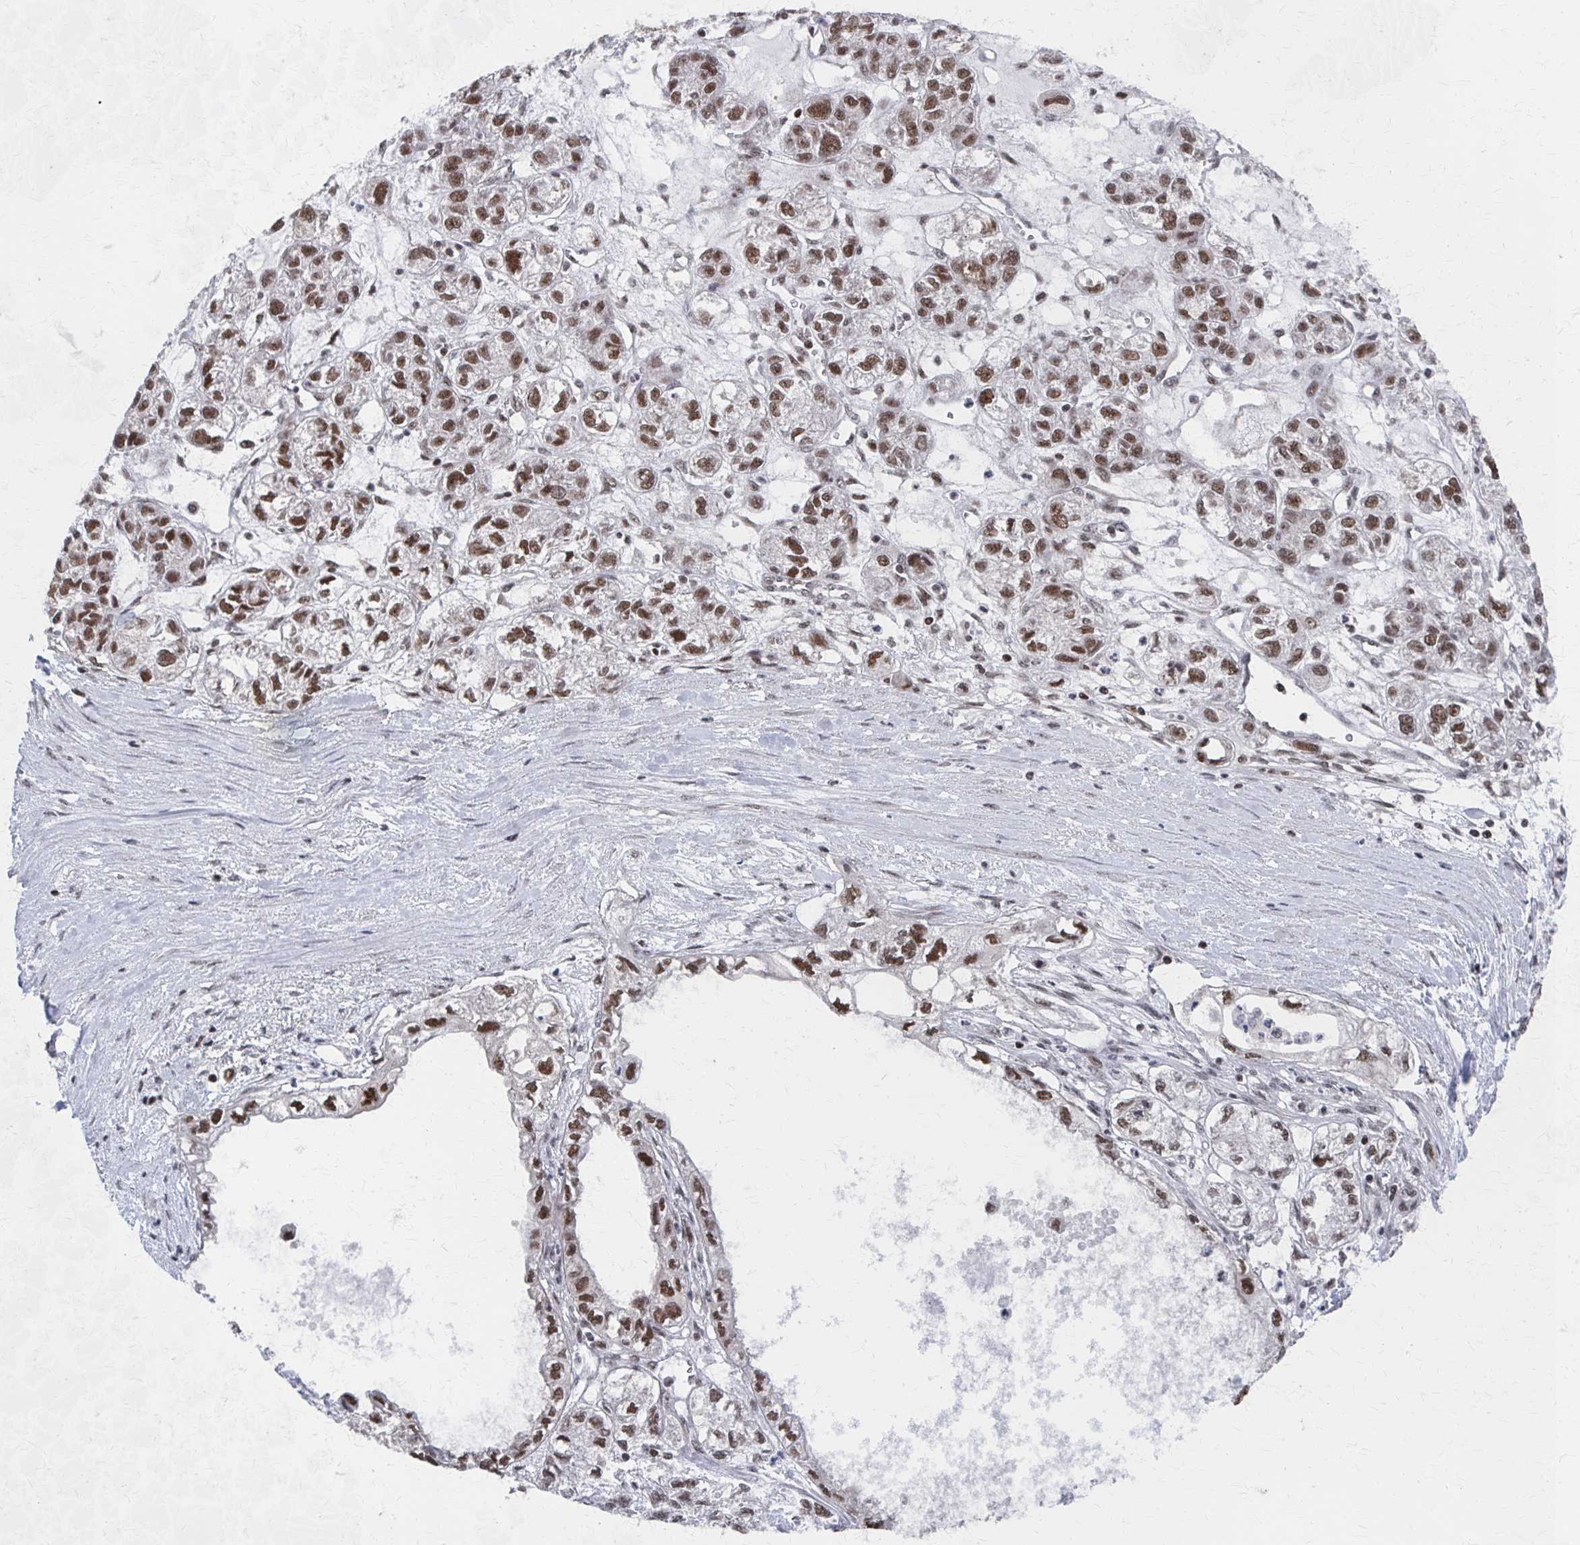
{"staining": {"intensity": "moderate", "quantity": ">75%", "location": "nuclear"}, "tissue": "ovarian cancer", "cell_type": "Tumor cells", "image_type": "cancer", "snomed": [{"axis": "morphology", "description": "Carcinoma, endometroid"}, {"axis": "topography", "description": "Ovary"}], "caption": "Immunohistochemistry (IHC) (DAB (3,3'-diaminobenzidine)) staining of ovarian endometroid carcinoma demonstrates moderate nuclear protein positivity in about >75% of tumor cells.", "gene": "GTF2B", "patient": {"sex": "female", "age": 64}}